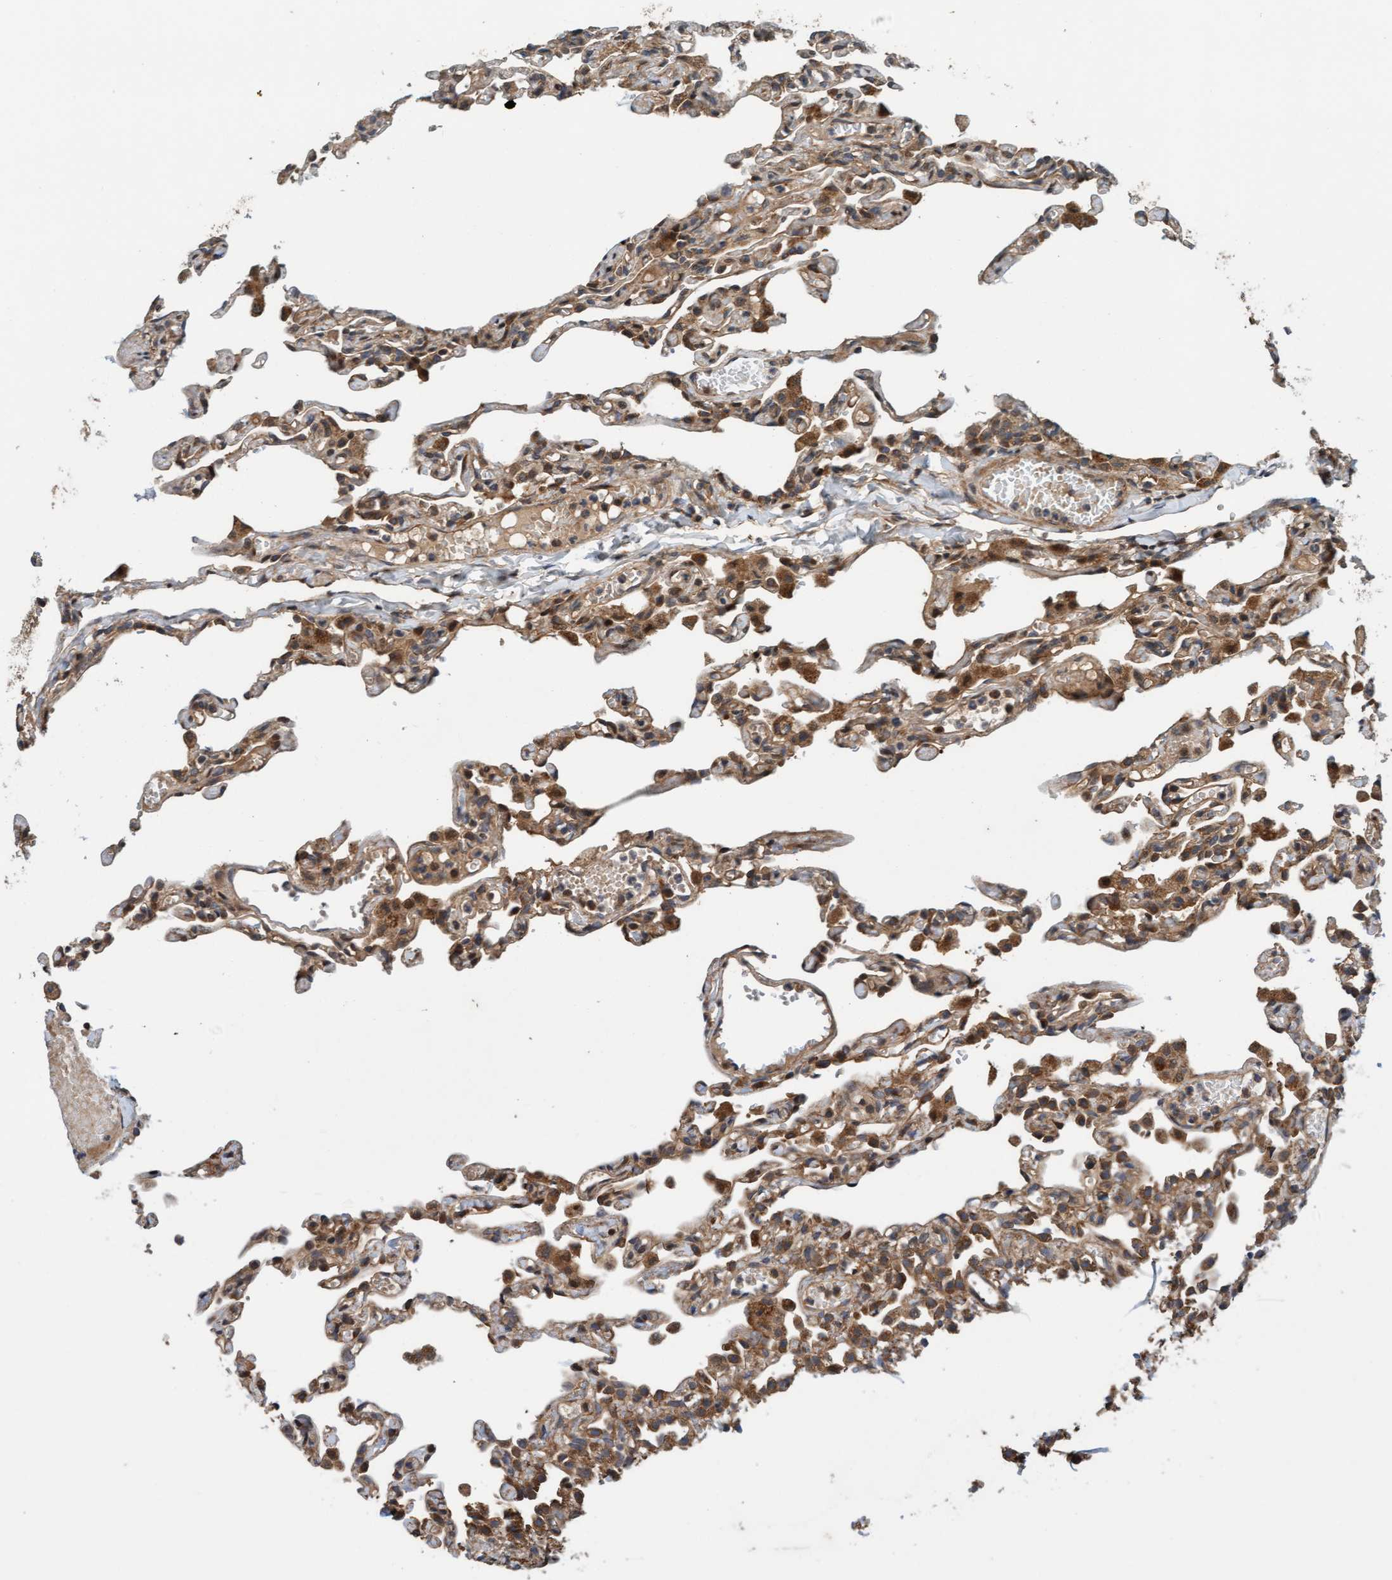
{"staining": {"intensity": "weak", "quantity": ">75%", "location": "cytoplasmic/membranous,nuclear"}, "tissue": "lung", "cell_type": "Alveolar cells", "image_type": "normal", "snomed": [{"axis": "morphology", "description": "Normal tissue, NOS"}, {"axis": "topography", "description": "Lung"}], "caption": "A low amount of weak cytoplasmic/membranous,nuclear positivity is seen in about >75% of alveolar cells in normal lung. (DAB (3,3'-diaminobenzidine) IHC, brown staining for protein, blue staining for nuclei).", "gene": "MLXIP", "patient": {"sex": "male", "age": 21}}